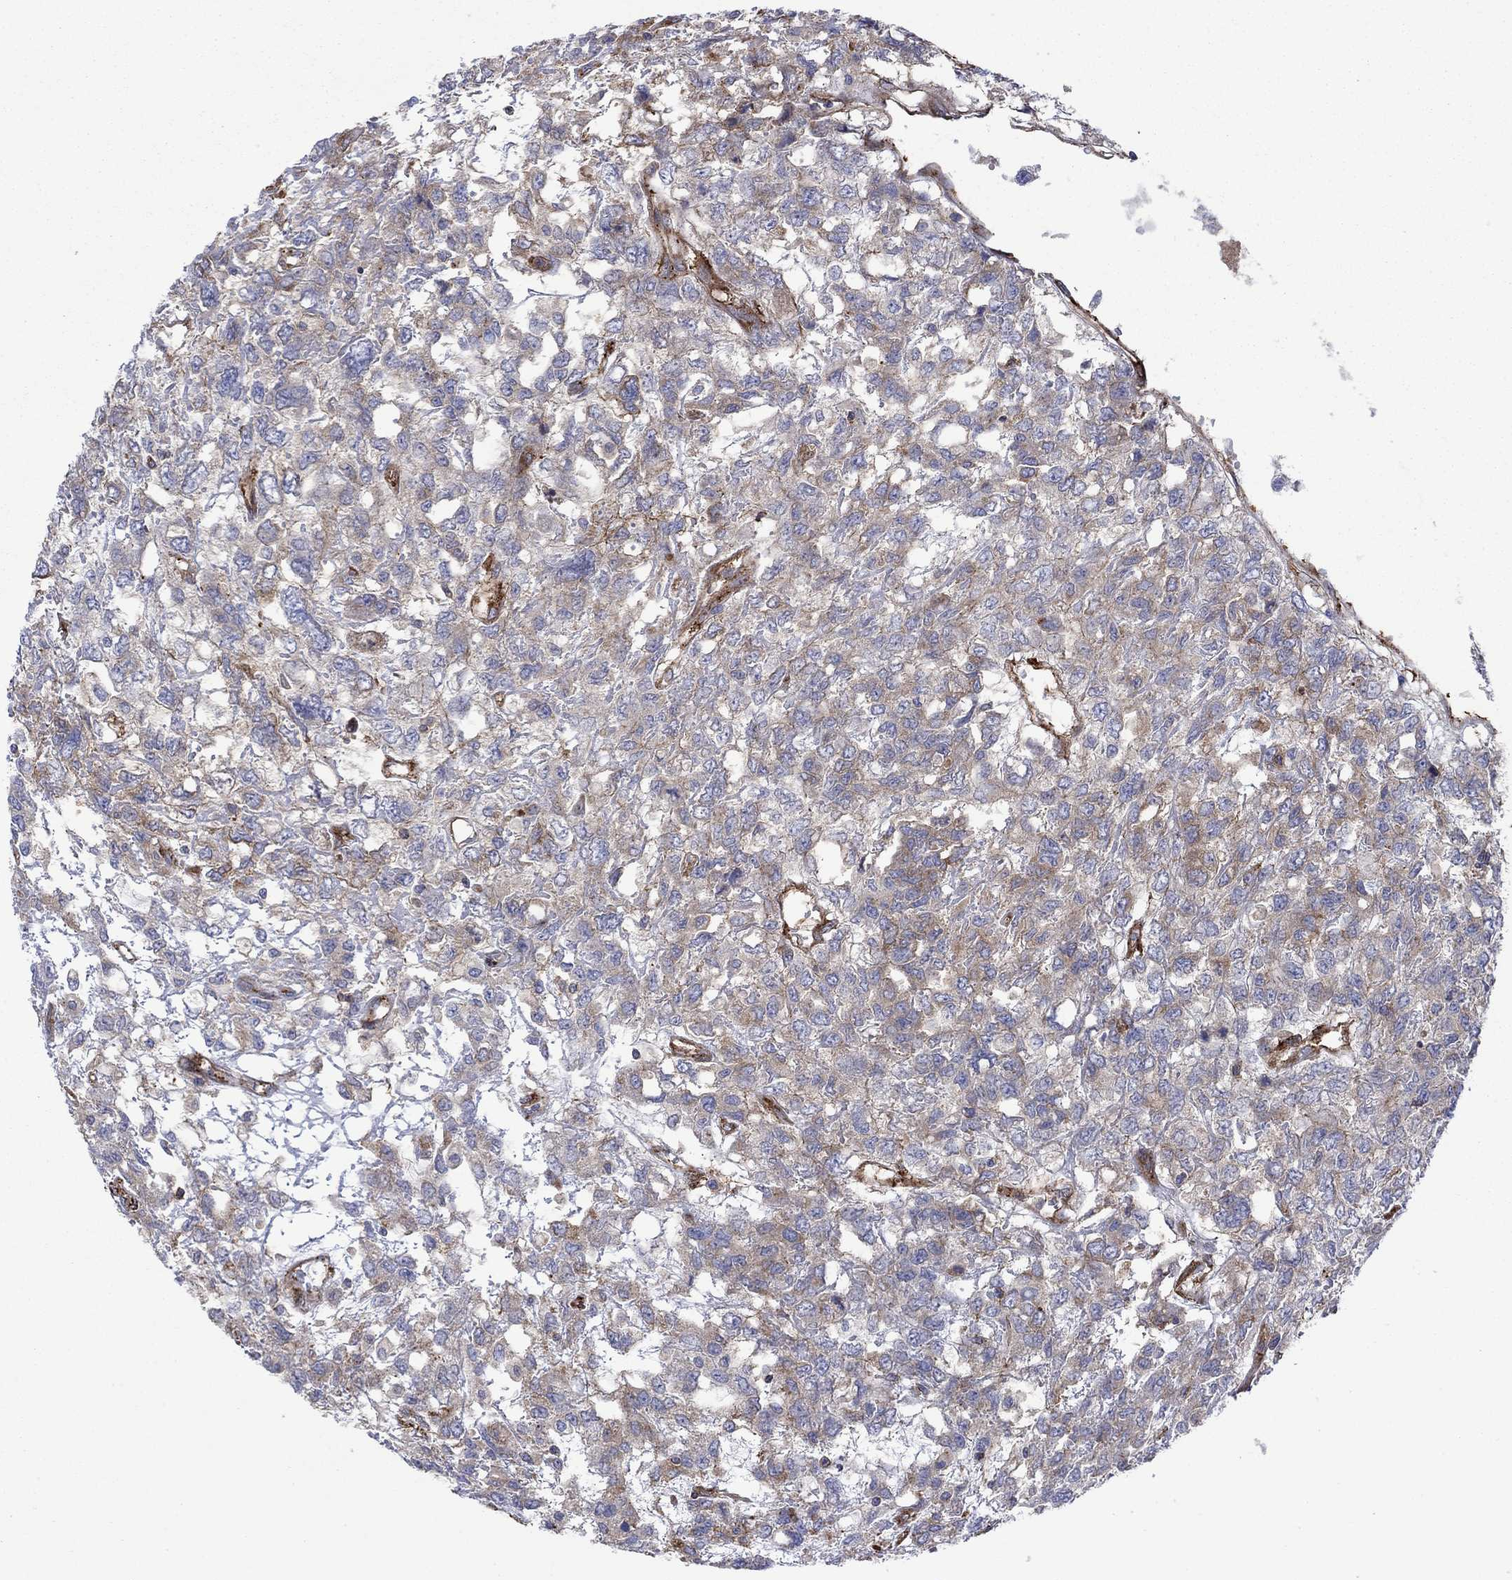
{"staining": {"intensity": "moderate", "quantity": "<25%", "location": "cytoplasmic/membranous"}, "tissue": "testis cancer", "cell_type": "Tumor cells", "image_type": "cancer", "snomed": [{"axis": "morphology", "description": "Seminoma, NOS"}, {"axis": "topography", "description": "Testis"}], "caption": "Seminoma (testis) stained with DAB IHC demonstrates low levels of moderate cytoplasmic/membranous expression in about <25% of tumor cells.", "gene": "PAG1", "patient": {"sex": "male", "age": 52}}